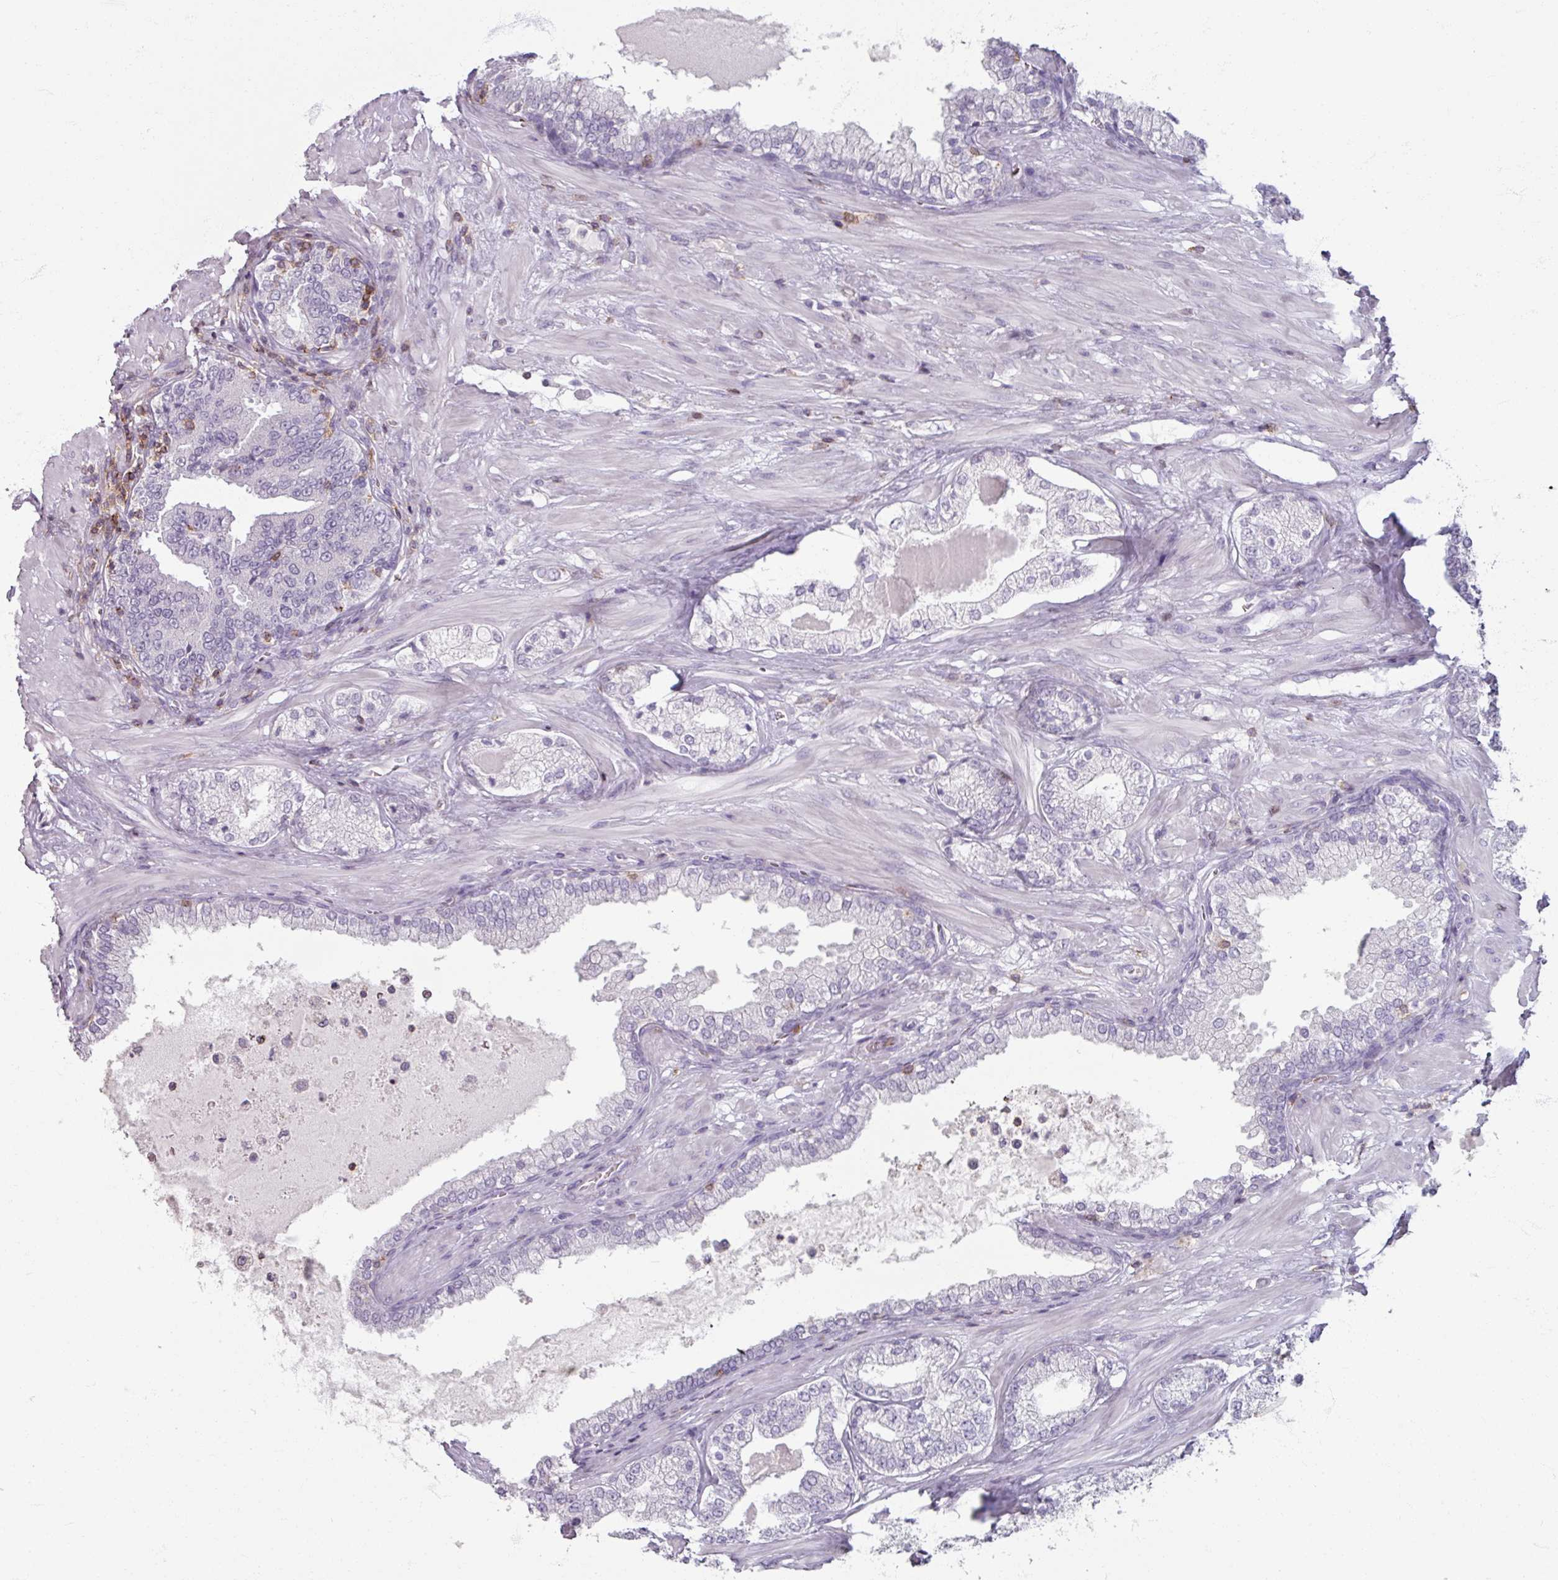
{"staining": {"intensity": "negative", "quantity": "none", "location": "none"}, "tissue": "prostate cancer", "cell_type": "Tumor cells", "image_type": "cancer", "snomed": [{"axis": "morphology", "description": "Adenocarcinoma, High grade"}, {"axis": "topography", "description": "Prostate"}], "caption": "Immunohistochemistry of prostate cancer reveals no staining in tumor cells.", "gene": "PTPRC", "patient": {"sex": "male", "age": 55}}